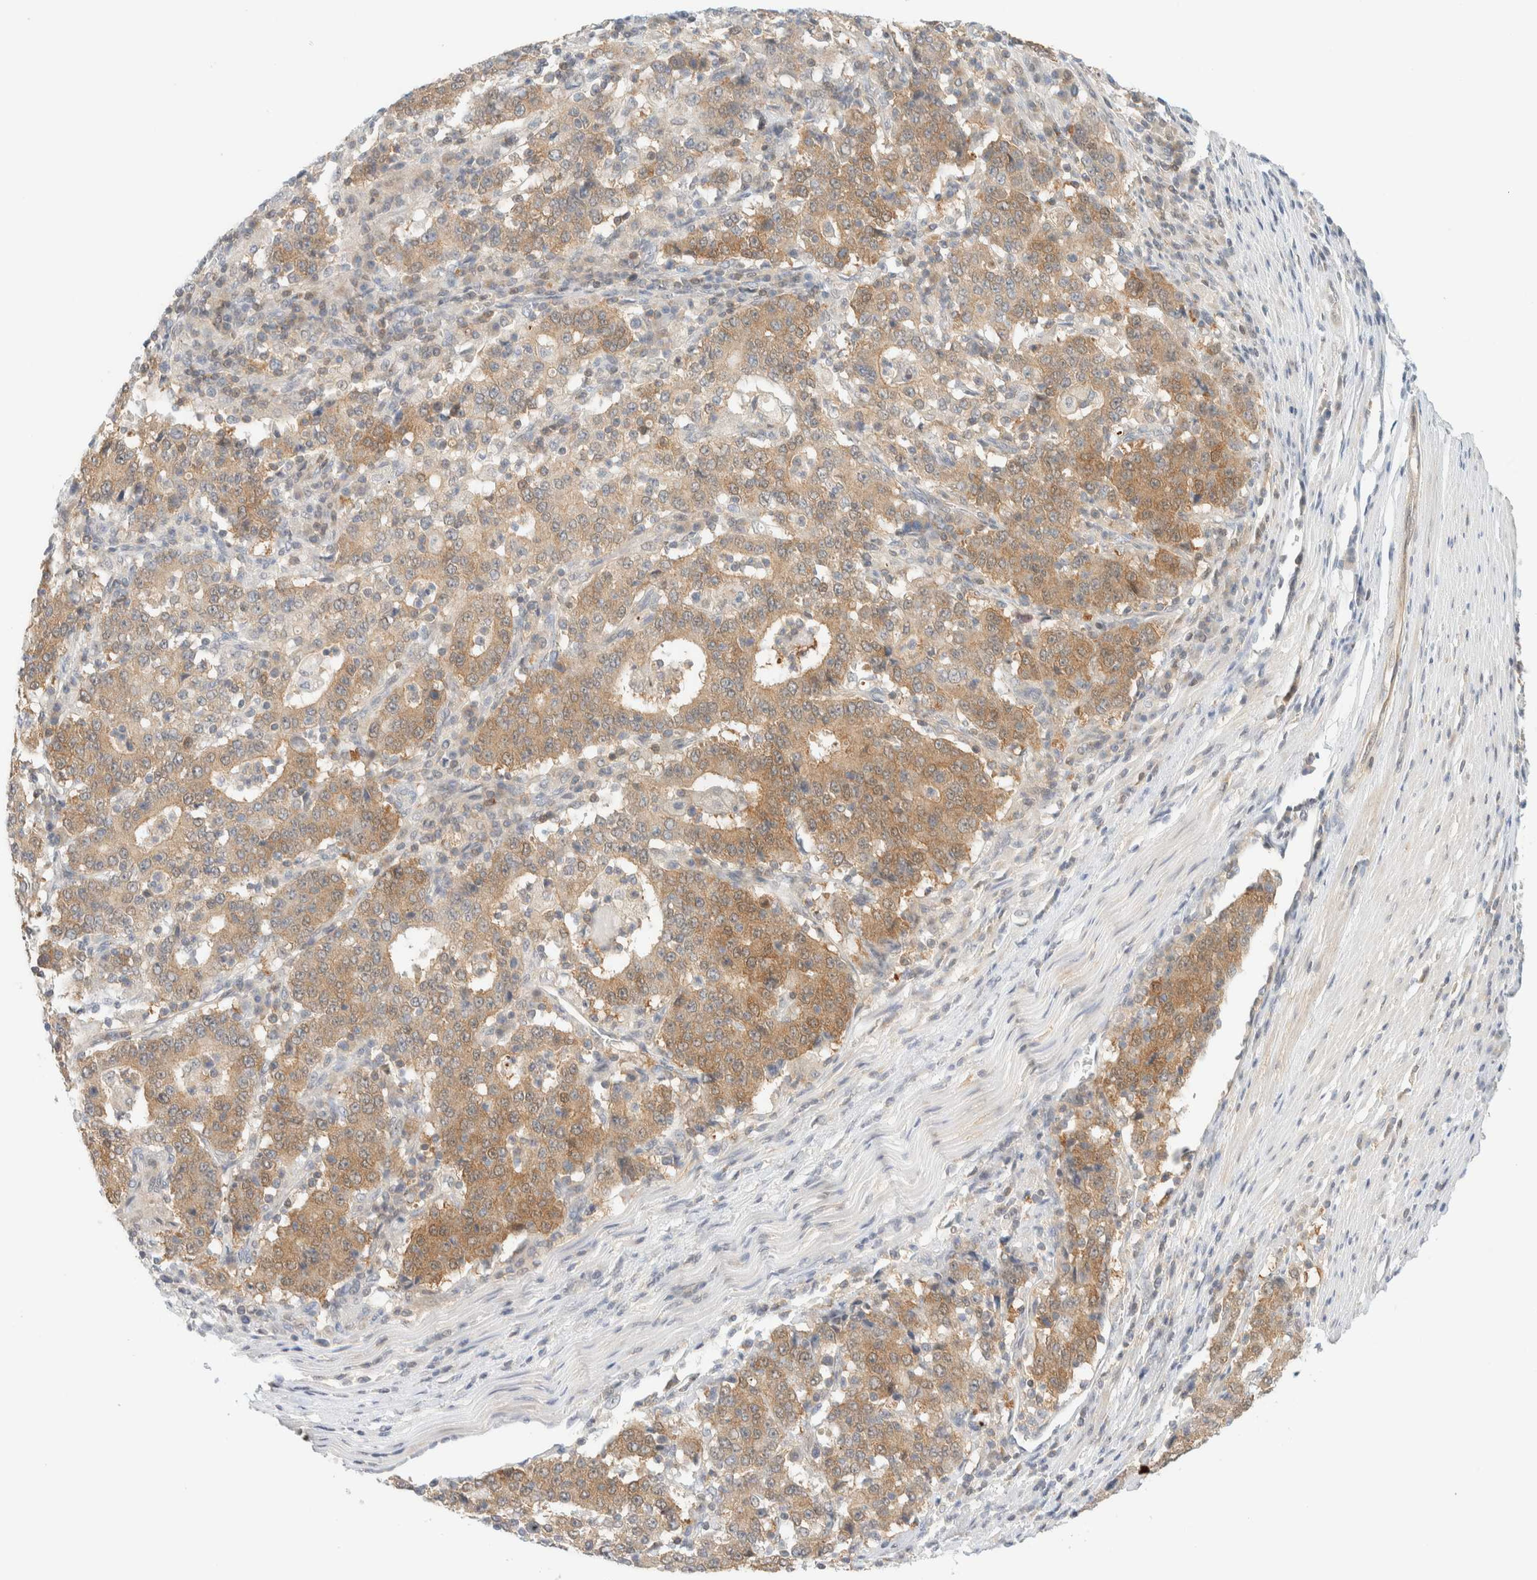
{"staining": {"intensity": "moderate", "quantity": ">75%", "location": "cytoplasmic/membranous"}, "tissue": "stomach cancer", "cell_type": "Tumor cells", "image_type": "cancer", "snomed": [{"axis": "morphology", "description": "Adenocarcinoma, NOS"}, {"axis": "topography", "description": "Stomach"}], "caption": "Human adenocarcinoma (stomach) stained with a brown dye shows moderate cytoplasmic/membranous positive positivity in about >75% of tumor cells.", "gene": "PCYT2", "patient": {"sex": "male", "age": 59}}